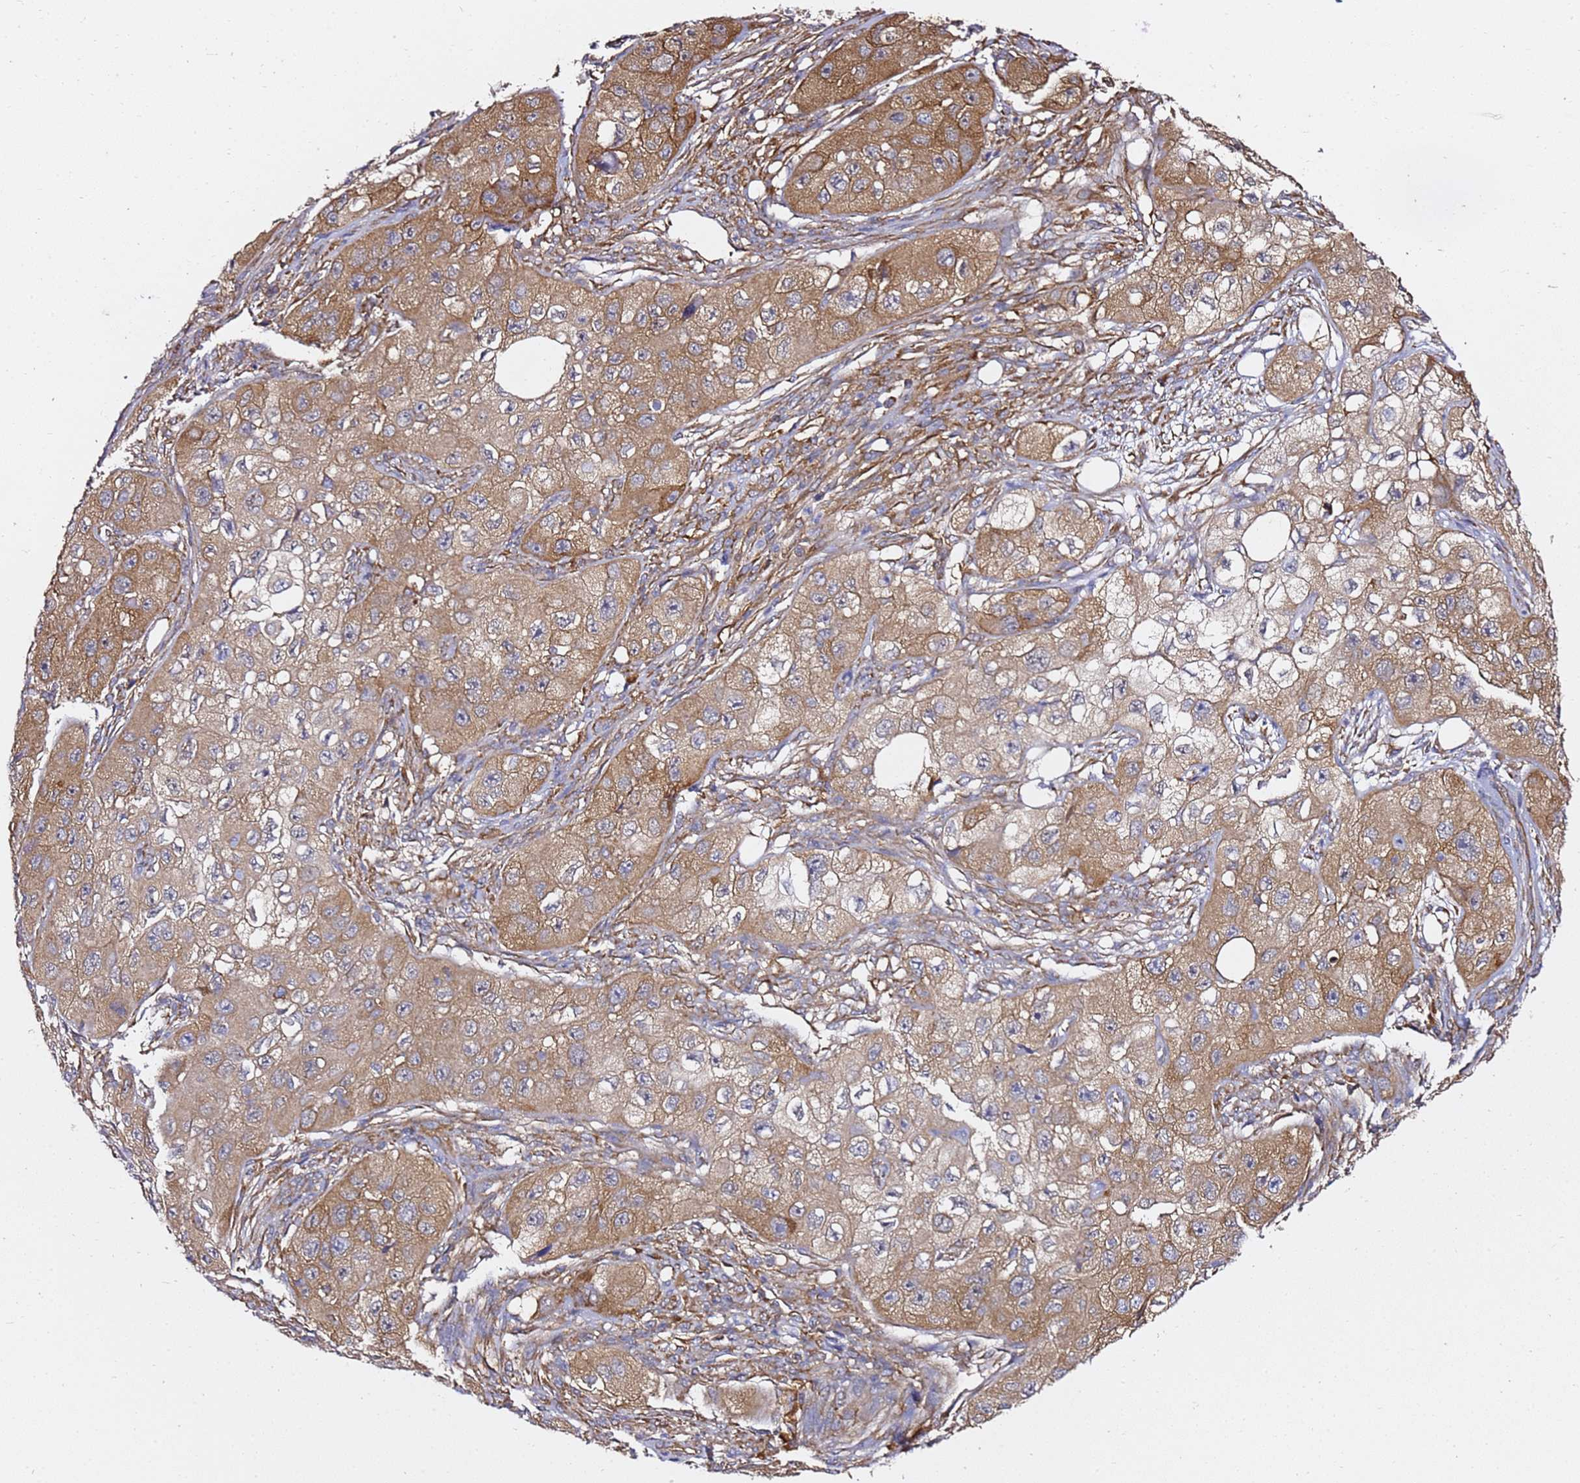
{"staining": {"intensity": "moderate", "quantity": ">75%", "location": "cytoplasmic/membranous"}, "tissue": "skin cancer", "cell_type": "Tumor cells", "image_type": "cancer", "snomed": [{"axis": "morphology", "description": "Squamous cell carcinoma, NOS"}, {"axis": "topography", "description": "Skin"}, {"axis": "topography", "description": "Subcutis"}], "caption": "Immunohistochemistry (IHC) histopathology image of neoplastic tissue: squamous cell carcinoma (skin) stained using immunohistochemistry shows medium levels of moderate protein expression localized specifically in the cytoplasmic/membranous of tumor cells, appearing as a cytoplasmic/membranous brown color.", "gene": "TPST1", "patient": {"sex": "male", "age": 73}}